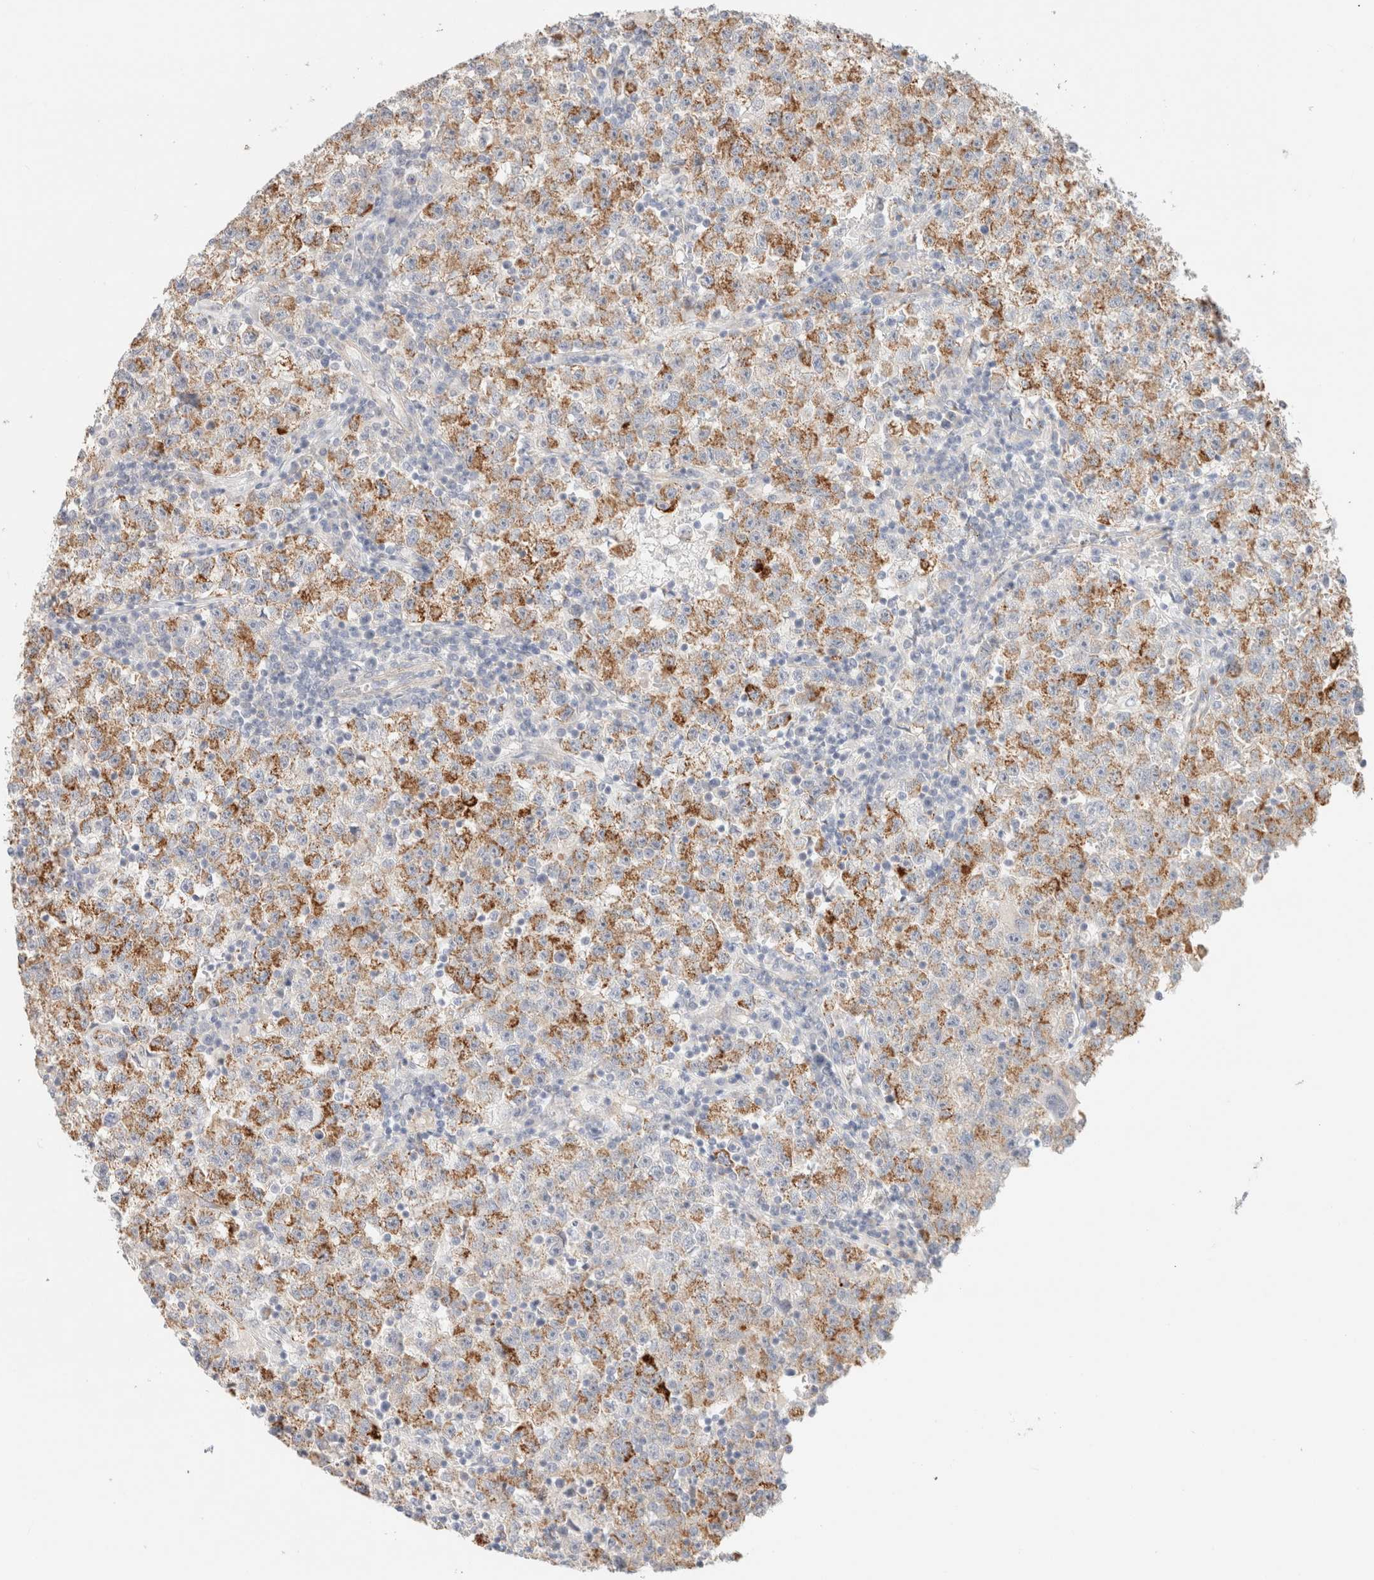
{"staining": {"intensity": "moderate", "quantity": ">75%", "location": "cytoplasmic/membranous"}, "tissue": "testis cancer", "cell_type": "Tumor cells", "image_type": "cancer", "snomed": [{"axis": "morphology", "description": "Seminoma, NOS"}, {"axis": "topography", "description": "Testis"}], "caption": "Immunohistochemical staining of testis cancer (seminoma) exhibits moderate cytoplasmic/membranous protein positivity in about >75% of tumor cells. (Brightfield microscopy of DAB IHC at high magnification).", "gene": "UNC13B", "patient": {"sex": "male", "age": 22}}